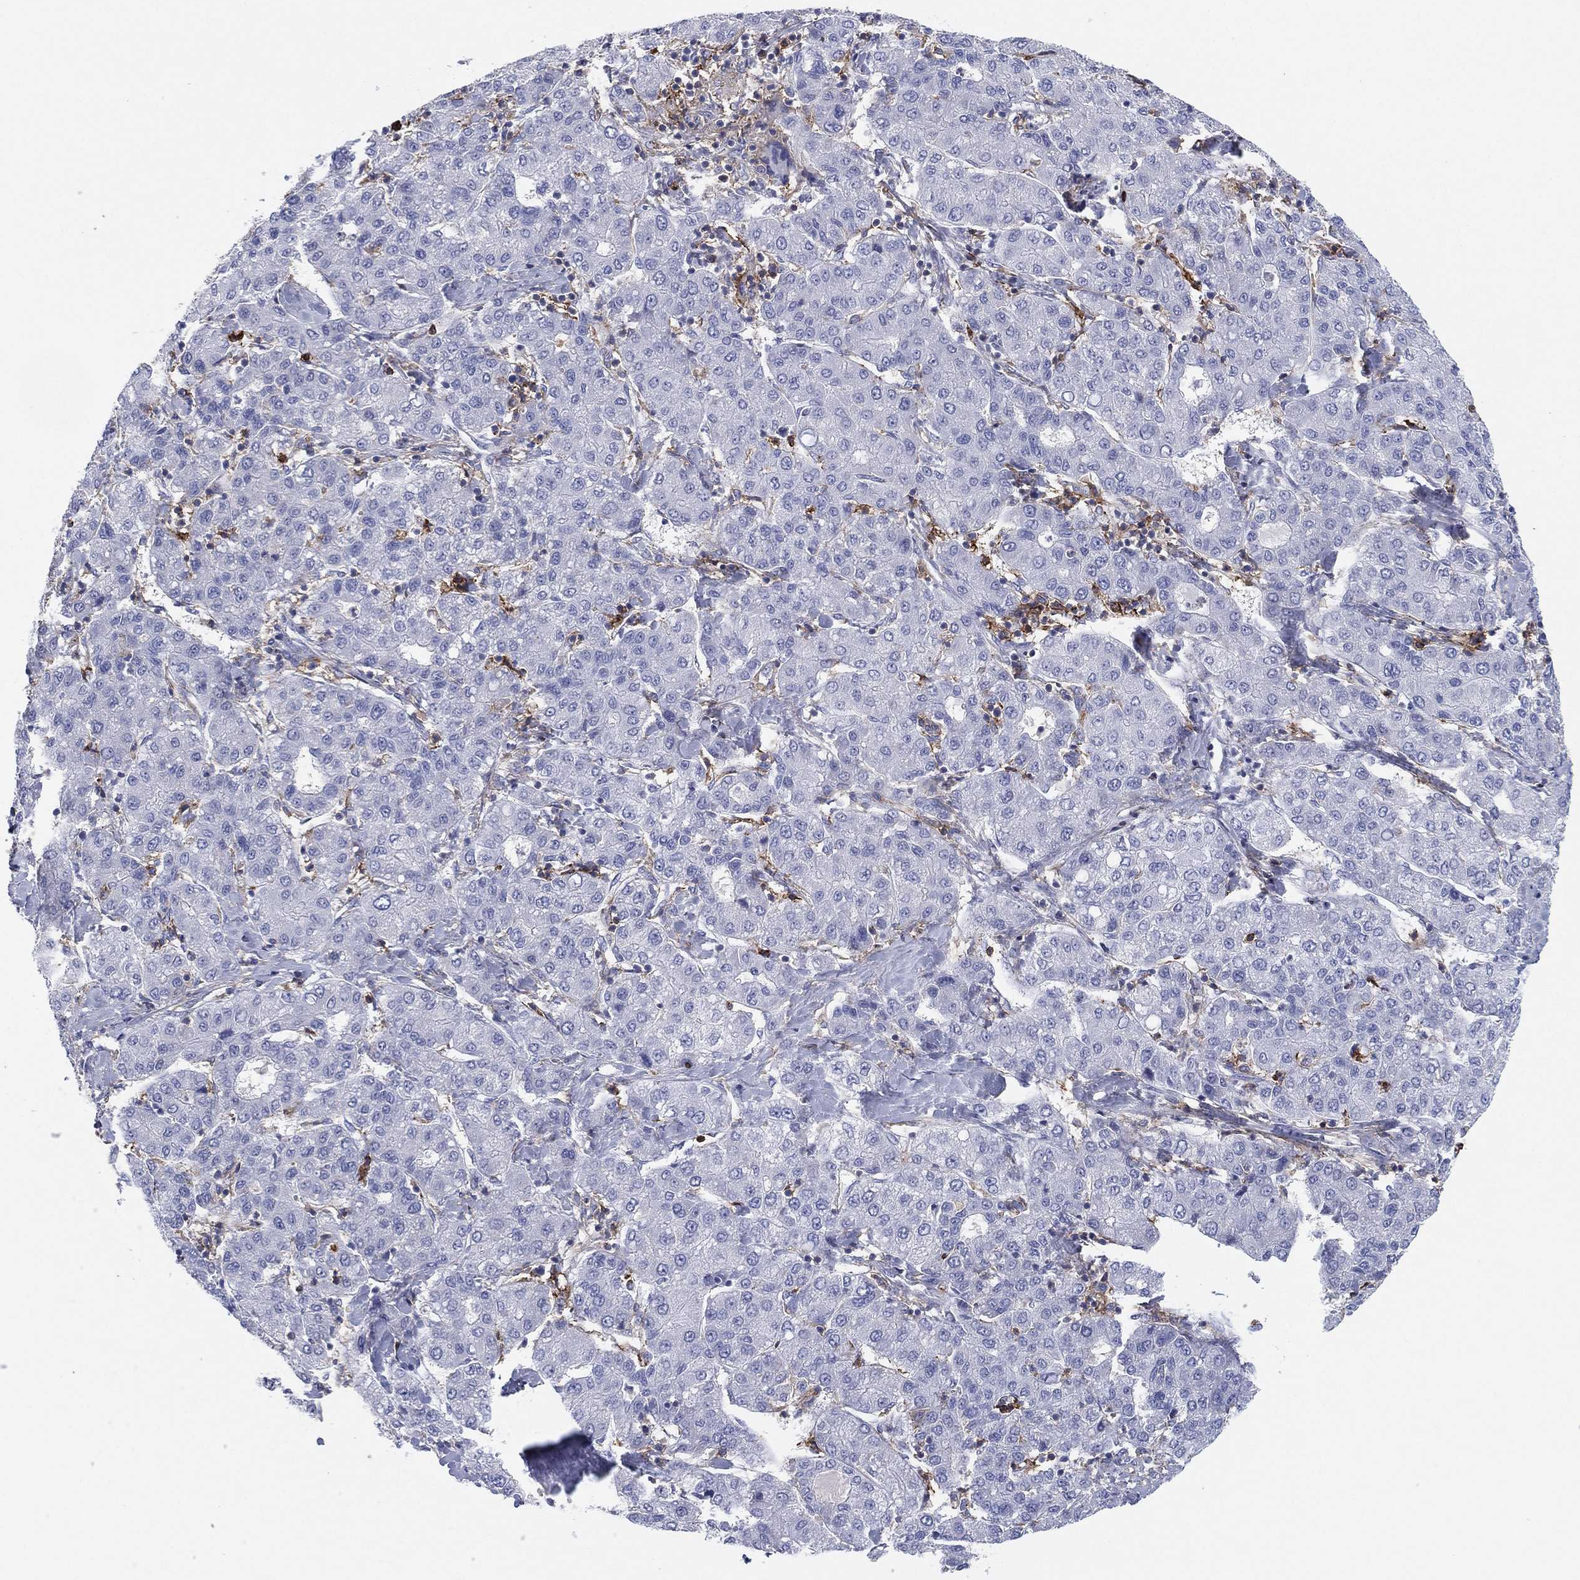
{"staining": {"intensity": "negative", "quantity": "none", "location": "none"}, "tissue": "liver cancer", "cell_type": "Tumor cells", "image_type": "cancer", "snomed": [{"axis": "morphology", "description": "Carcinoma, Hepatocellular, NOS"}, {"axis": "topography", "description": "Liver"}], "caption": "The immunohistochemistry (IHC) micrograph has no significant expression in tumor cells of liver hepatocellular carcinoma tissue.", "gene": "SELPLG", "patient": {"sex": "male", "age": 65}}